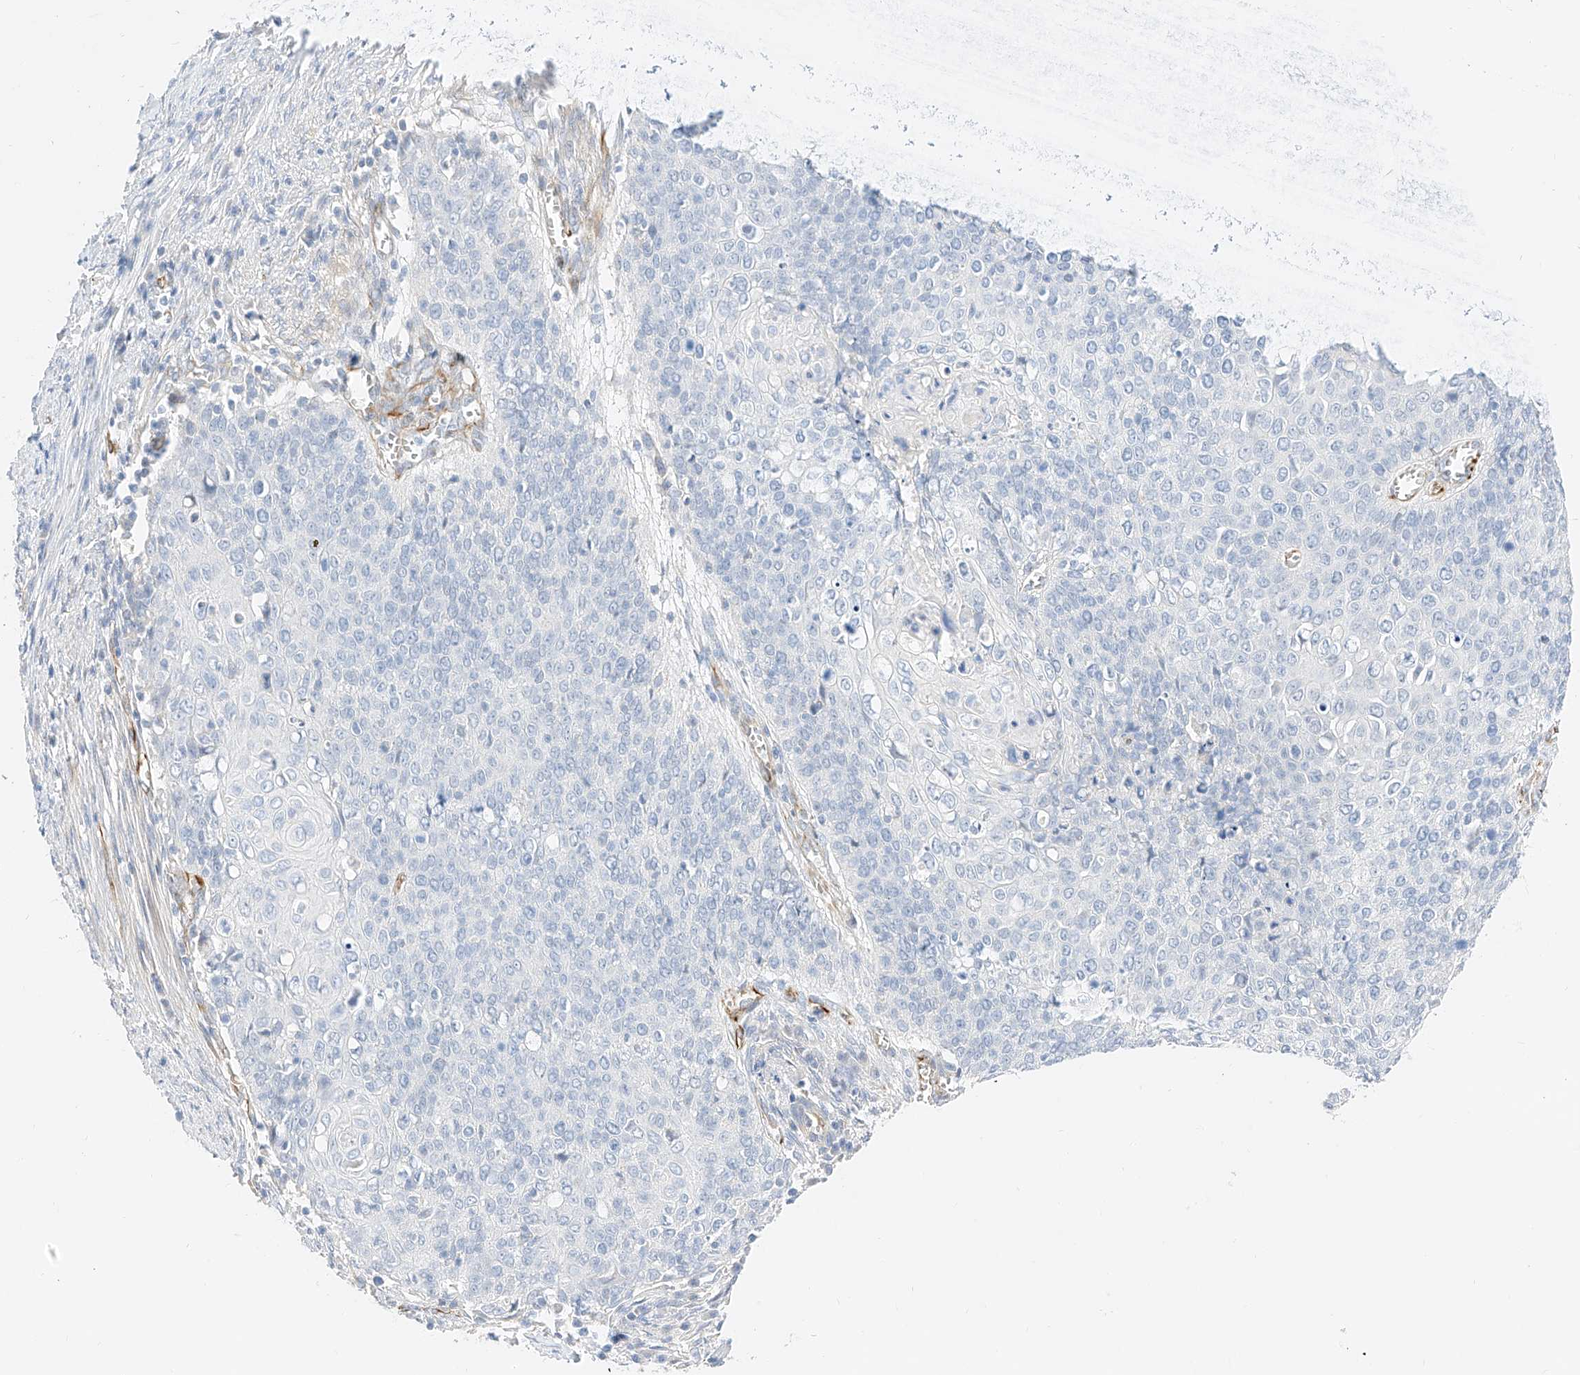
{"staining": {"intensity": "negative", "quantity": "none", "location": "none"}, "tissue": "cervical cancer", "cell_type": "Tumor cells", "image_type": "cancer", "snomed": [{"axis": "morphology", "description": "Squamous cell carcinoma, NOS"}, {"axis": "topography", "description": "Cervix"}], "caption": "A micrograph of cervical cancer stained for a protein displays no brown staining in tumor cells.", "gene": "CDCP2", "patient": {"sex": "female", "age": 39}}